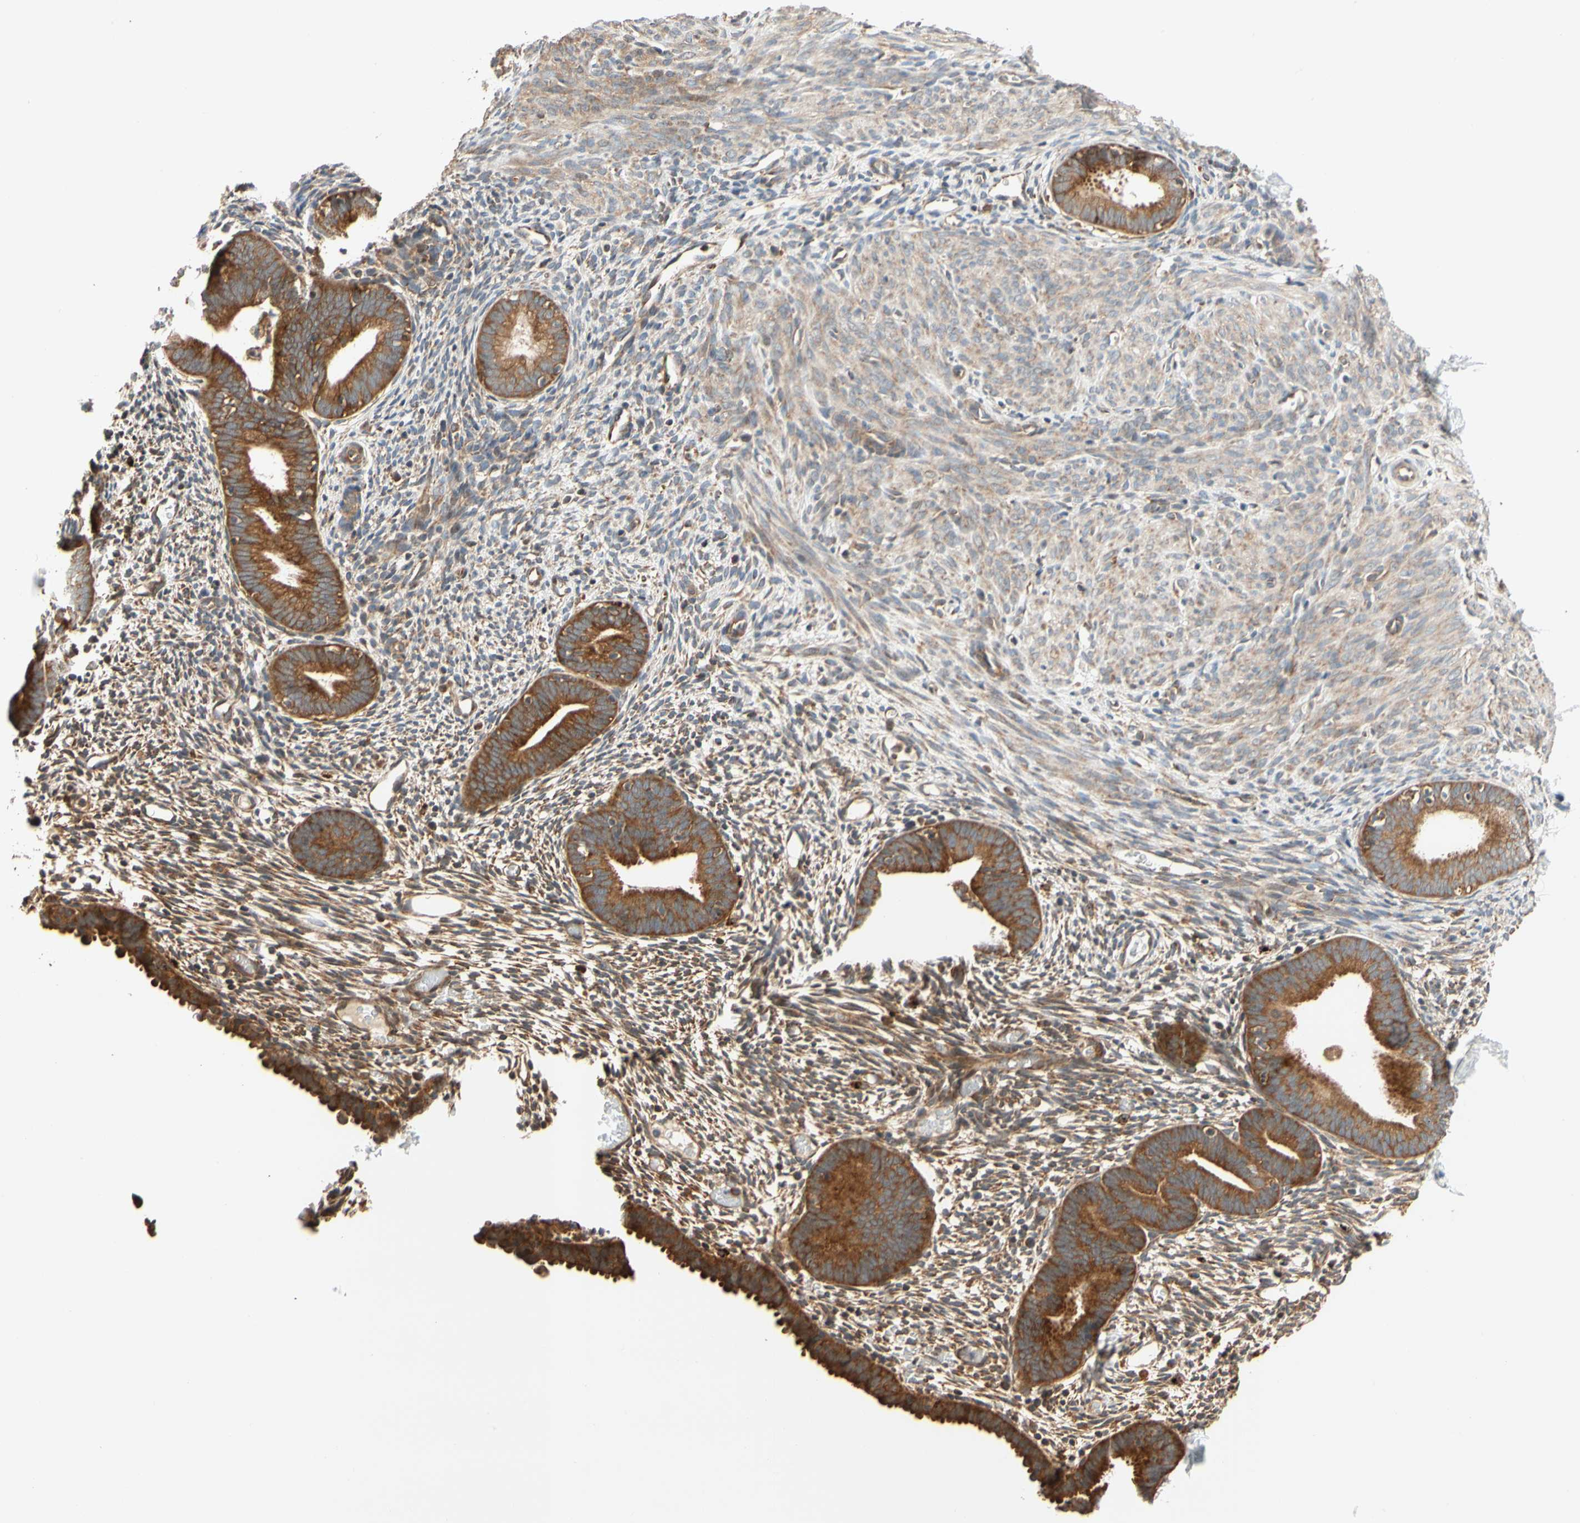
{"staining": {"intensity": "moderate", "quantity": ">75%", "location": "cytoplasmic/membranous"}, "tissue": "endometrium", "cell_type": "Cells in endometrial stroma", "image_type": "normal", "snomed": [{"axis": "morphology", "description": "Normal tissue, NOS"}, {"axis": "morphology", "description": "Atrophy, NOS"}, {"axis": "topography", "description": "Uterus"}, {"axis": "topography", "description": "Endometrium"}], "caption": "Immunohistochemical staining of normal endometrium demonstrates >75% levels of moderate cytoplasmic/membranous protein positivity in about >75% of cells in endometrial stroma.", "gene": "ANKHD1", "patient": {"sex": "female", "age": 68}}